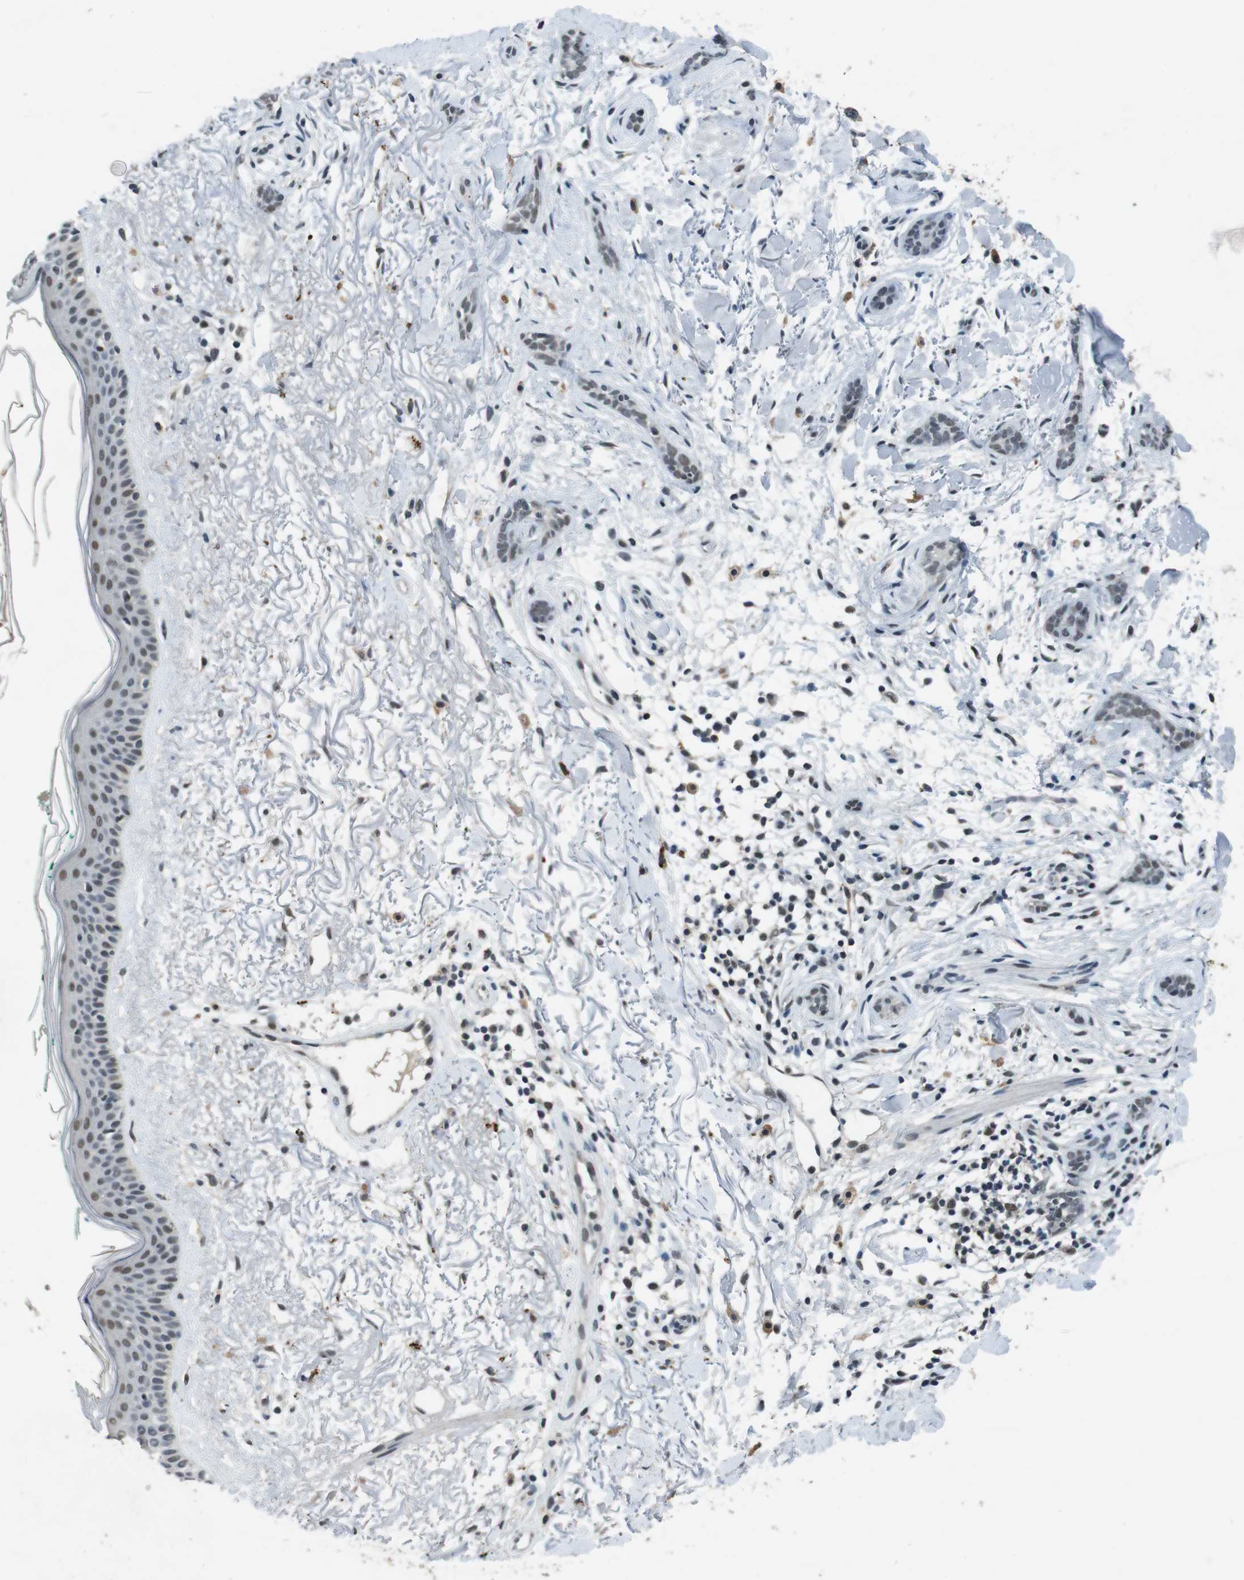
{"staining": {"intensity": "weak", "quantity": "<25%", "location": "nuclear"}, "tissue": "skin cancer", "cell_type": "Tumor cells", "image_type": "cancer", "snomed": [{"axis": "morphology", "description": "Basal cell carcinoma"}, {"axis": "morphology", "description": "Adnexal tumor, benign"}, {"axis": "topography", "description": "Skin"}], "caption": "This is an immunohistochemistry photomicrograph of human benign adnexal tumor (skin). There is no expression in tumor cells.", "gene": "USP7", "patient": {"sex": "female", "age": 42}}